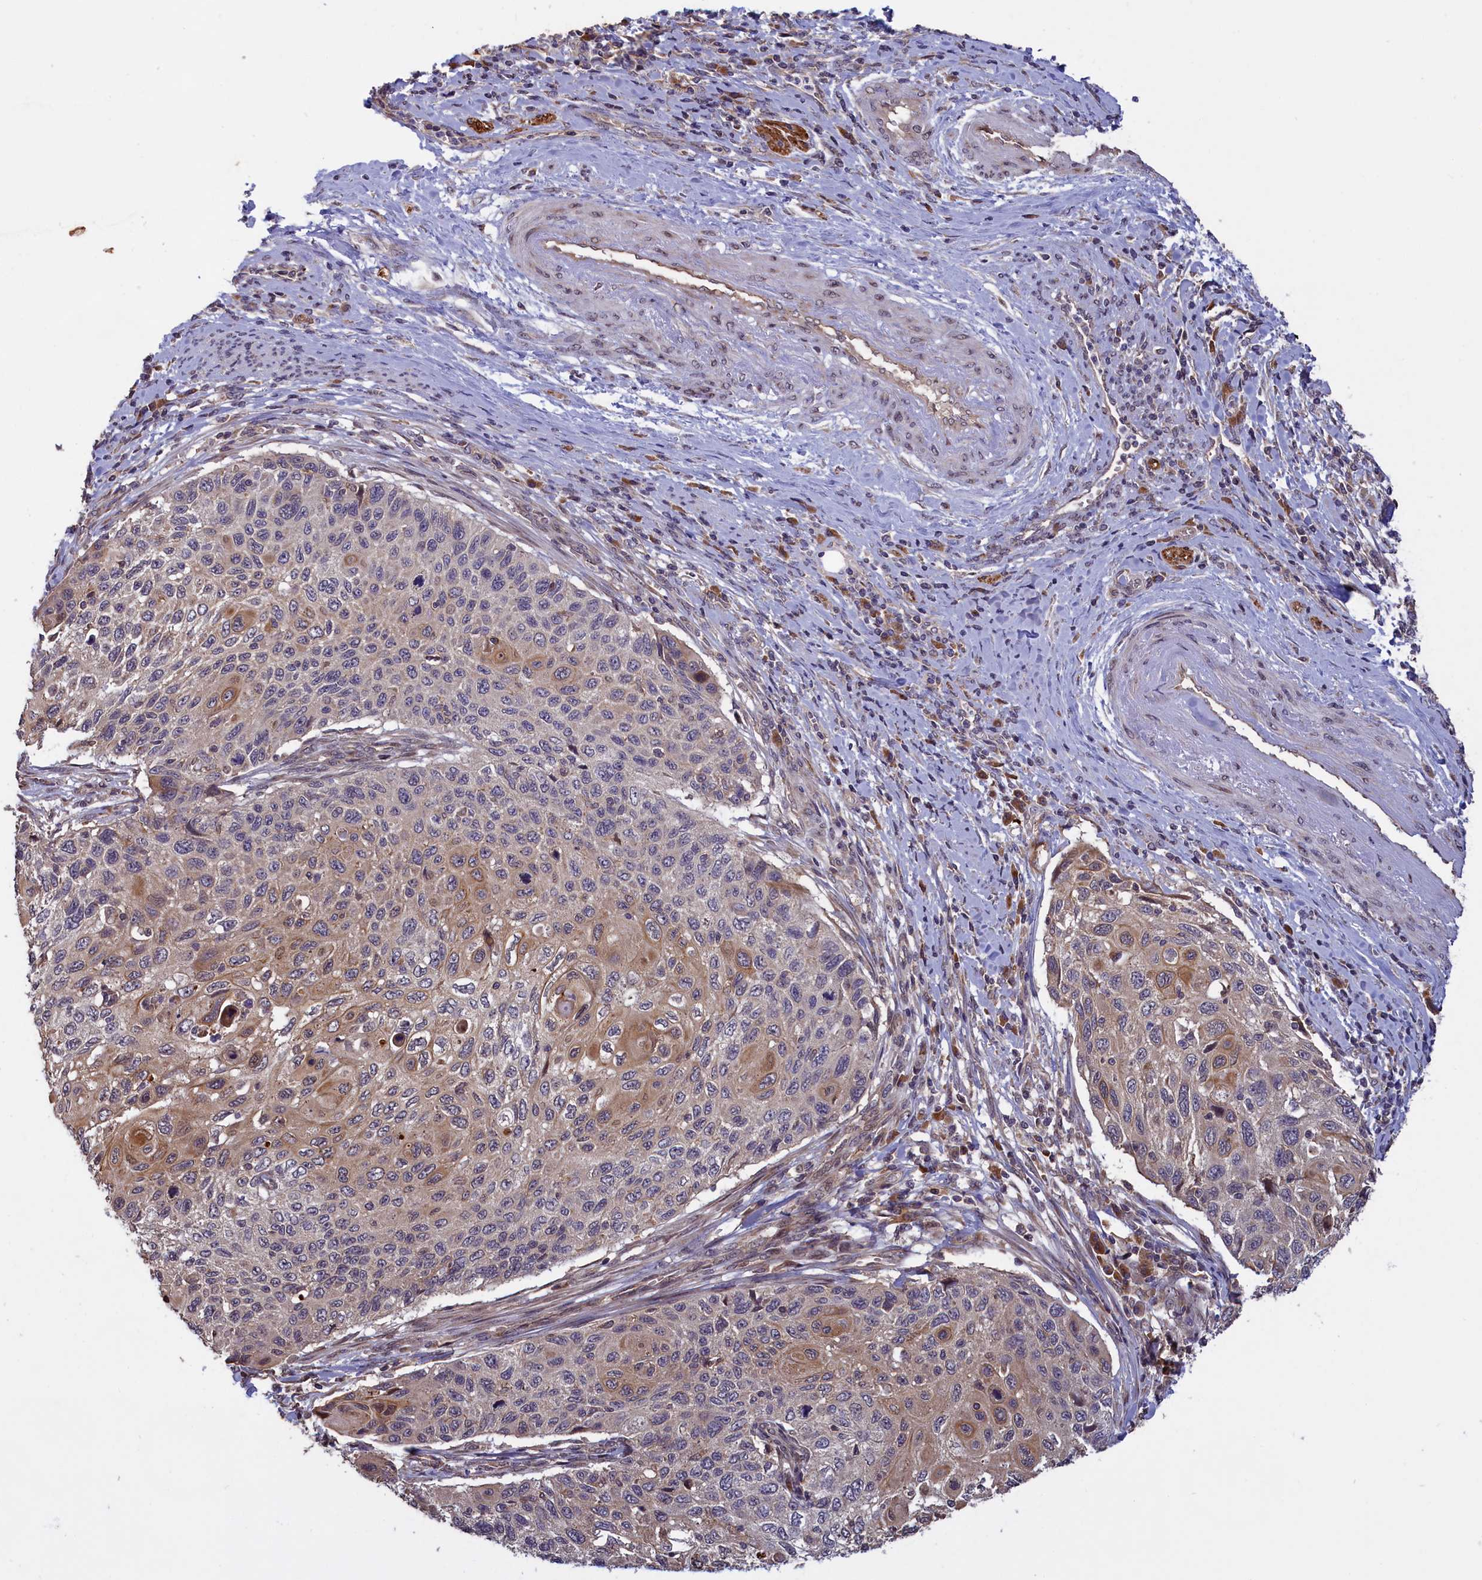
{"staining": {"intensity": "moderate", "quantity": "<25%", "location": "cytoplasmic/membranous"}, "tissue": "cervical cancer", "cell_type": "Tumor cells", "image_type": "cancer", "snomed": [{"axis": "morphology", "description": "Squamous cell carcinoma, NOS"}, {"axis": "topography", "description": "Cervix"}], "caption": "The histopathology image reveals staining of cervical squamous cell carcinoma, revealing moderate cytoplasmic/membranous protein positivity (brown color) within tumor cells. The staining was performed using DAB, with brown indicating positive protein expression. Nuclei are stained blue with hematoxylin.", "gene": "DENND1B", "patient": {"sex": "female", "age": 70}}